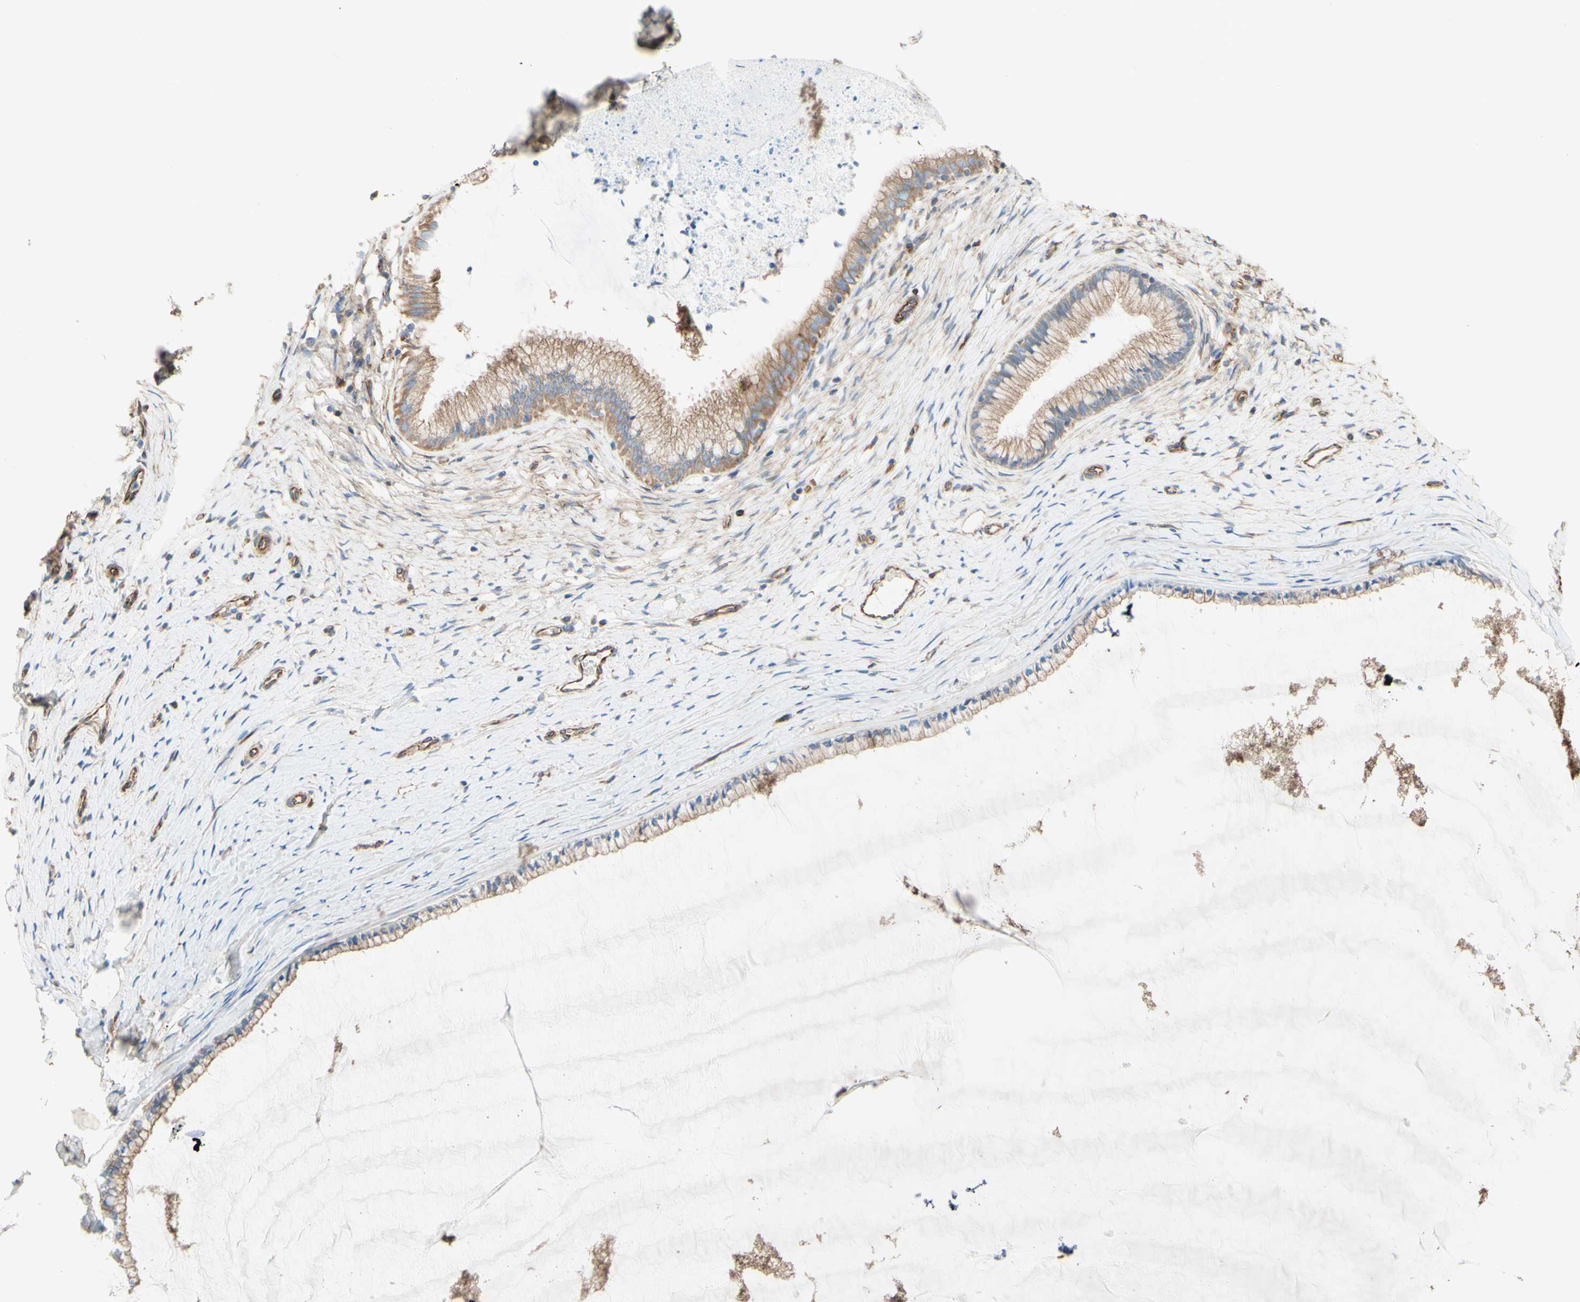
{"staining": {"intensity": "weak", "quantity": ">75%", "location": "cytoplasmic/membranous"}, "tissue": "cervix", "cell_type": "Glandular cells", "image_type": "normal", "snomed": [{"axis": "morphology", "description": "Normal tissue, NOS"}, {"axis": "topography", "description": "Cervix"}], "caption": "The immunohistochemical stain shows weak cytoplasmic/membranous positivity in glandular cells of benign cervix. (Stains: DAB (3,3'-diaminobenzidine) in brown, nuclei in blue, Microscopy: brightfield microscopy at high magnification).", "gene": "ENDOD1", "patient": {"sex": "female", "age": 39}}